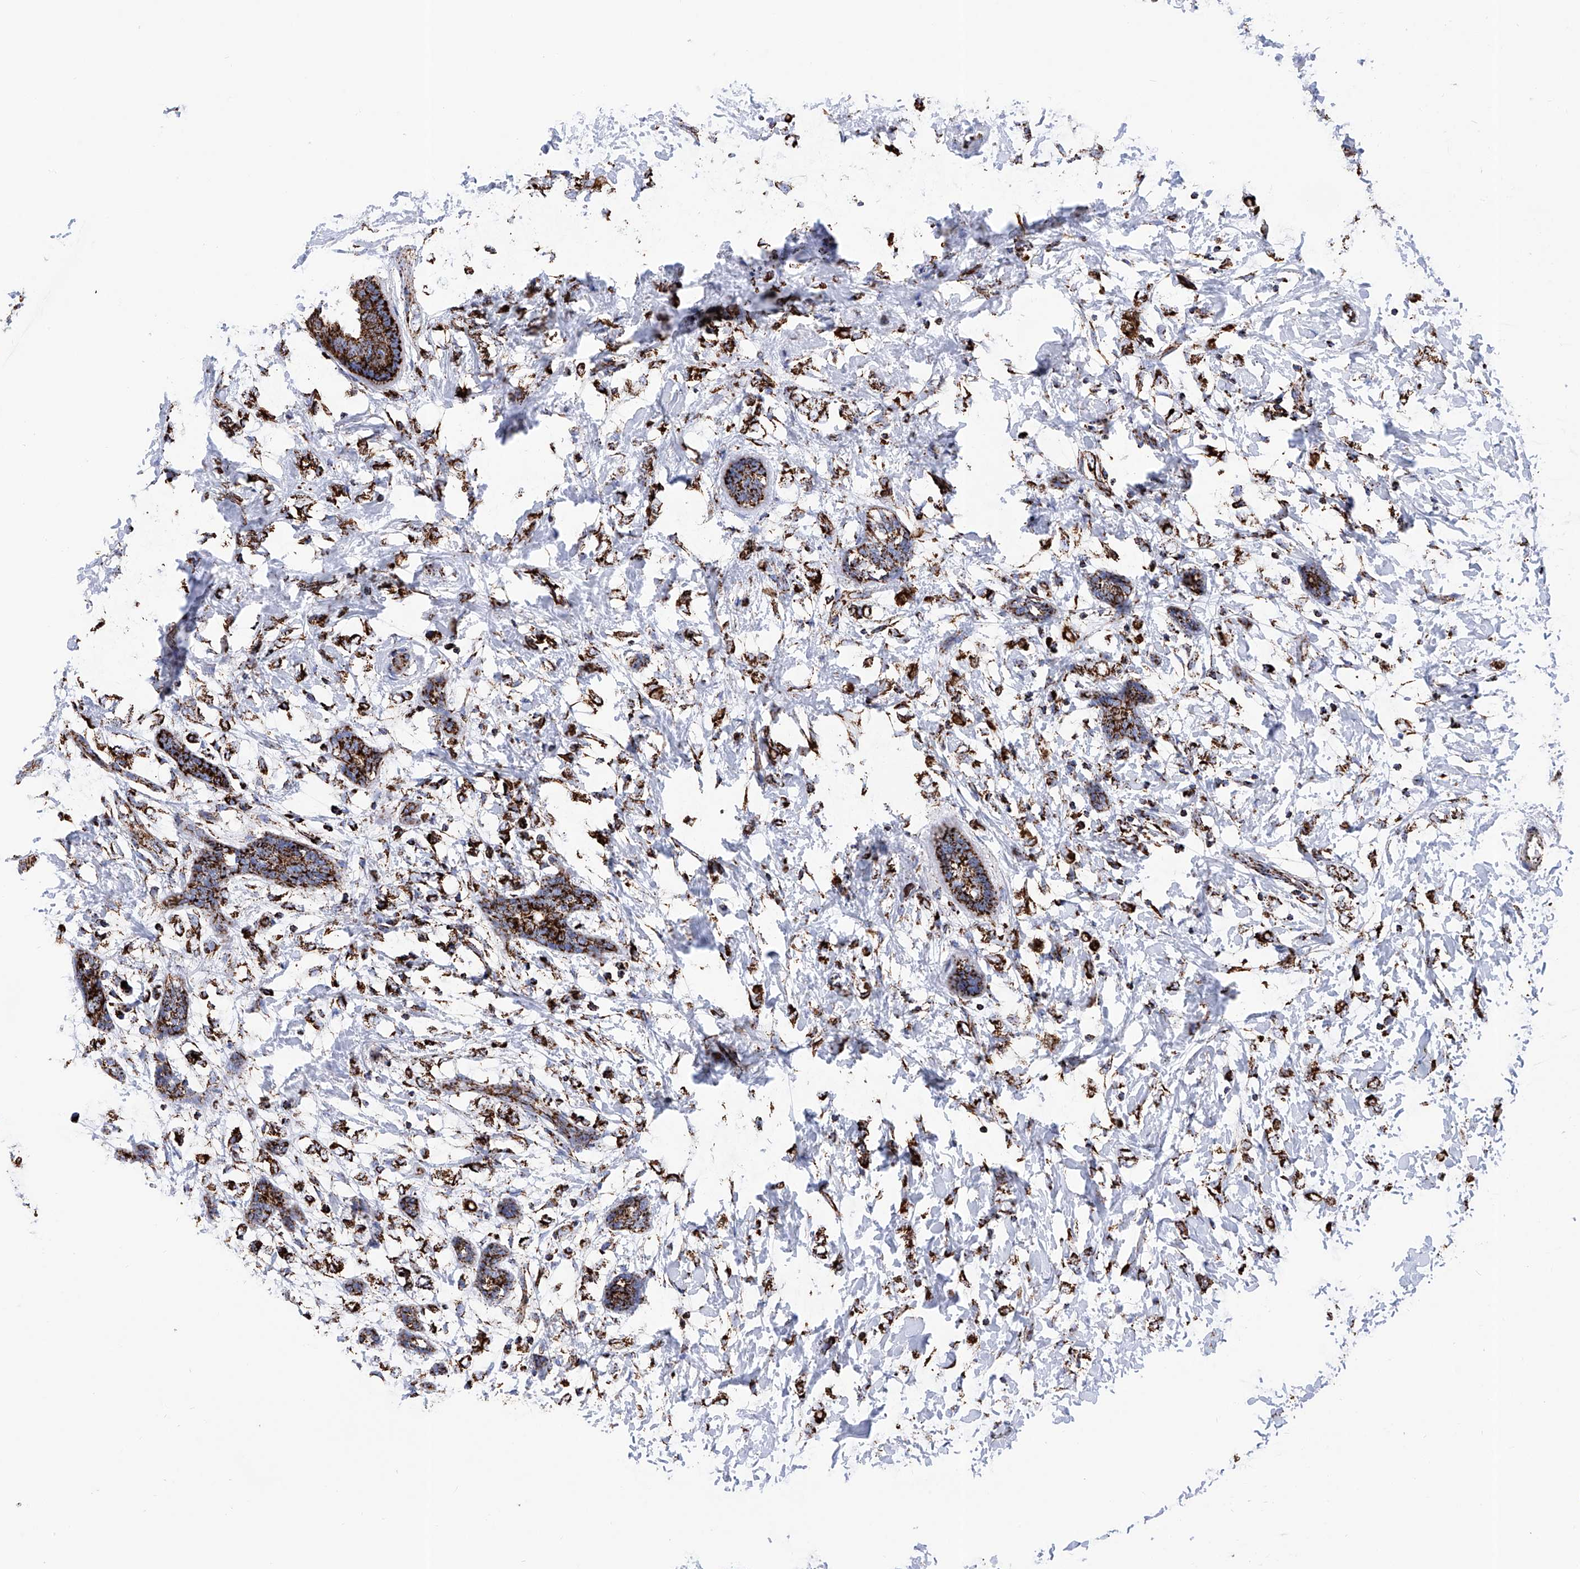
{"staining": {"intensity": "strong", "quantity": ">75%", "location": "cytoplasmic/membranous"}, "tissue": "breast cancer", "cell_type": "Tumor cells", "image_type": "cancer", "snomed": [{"axis": "morphology", "description": "Normal tissue, NOS"}, {"axis": "morphology", "description": "Lobular carcinoma"}, {"axis": "topography", "description": "Breast"}], "caption": "An immunohistochemistry (IHC) image of neoplastic tissue is shown. Protein staining in brown labels strong cytoplasmic/membranous positivity in breast lobular carcinoma within tumor cells.", "gene": "ATP5PF", "patient": {"sex": "female", "age": 47}}